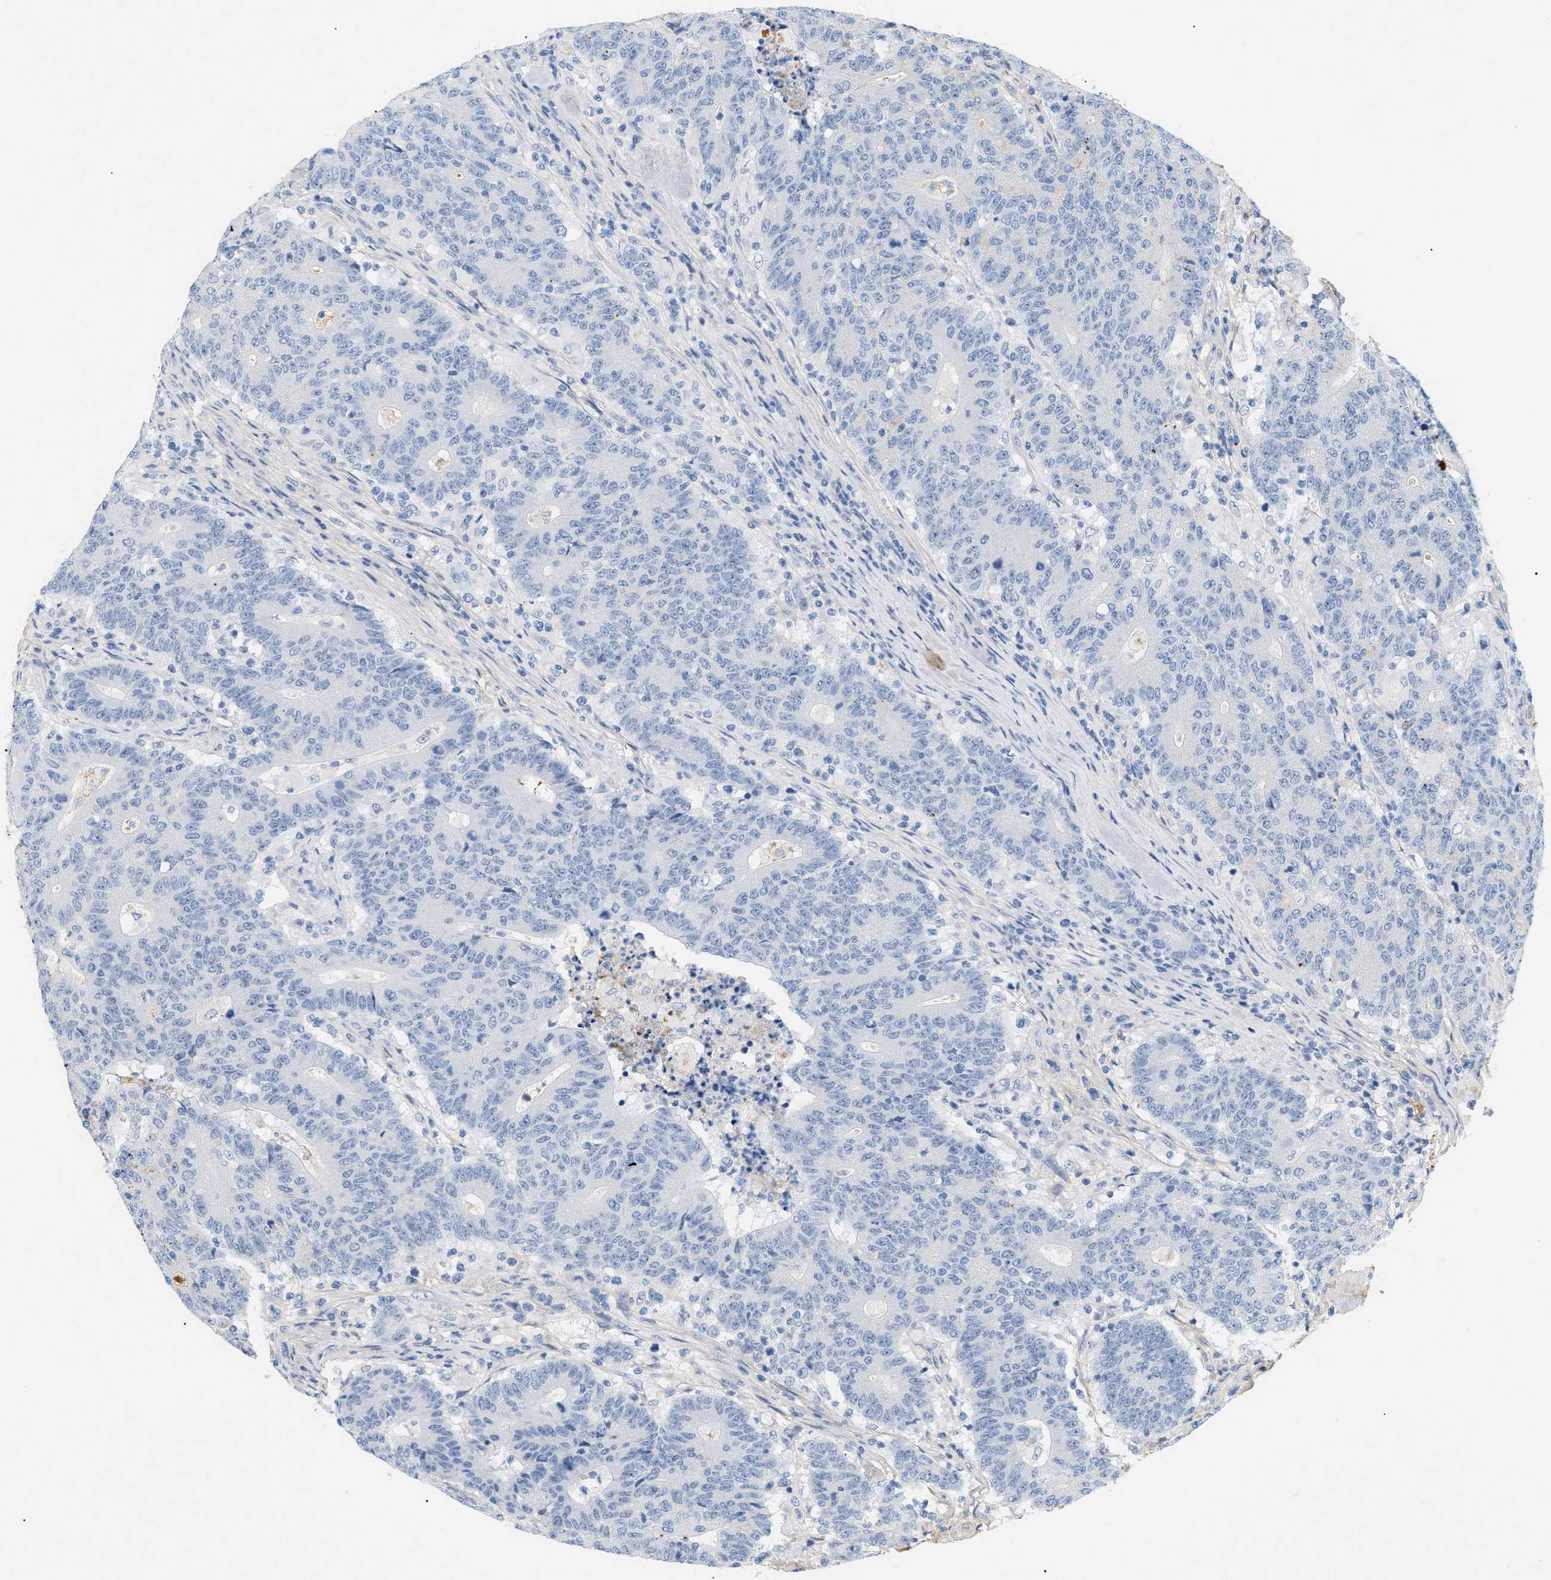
{"staining": {"intensity": "negative", "quantity": "none", "location": "none"}, "tissue": "colorectal cancer", "cell_type": "Tumor cells", "image_type": "cancer", "snomed": [{"axis": "morphology", "description": "Normal tissue, NOS"}, {"axis": "morphology", "description": "Adenocarcinoma, NOS"}, {"axis": "topography", "description": "Colon"}], "caption": "Protein analysis of adenocarcinoma (colorectal) reveals no significant positivity in tumor cells.", "gene": "CFH", "patient": {"sex": "female", "age": 75}}